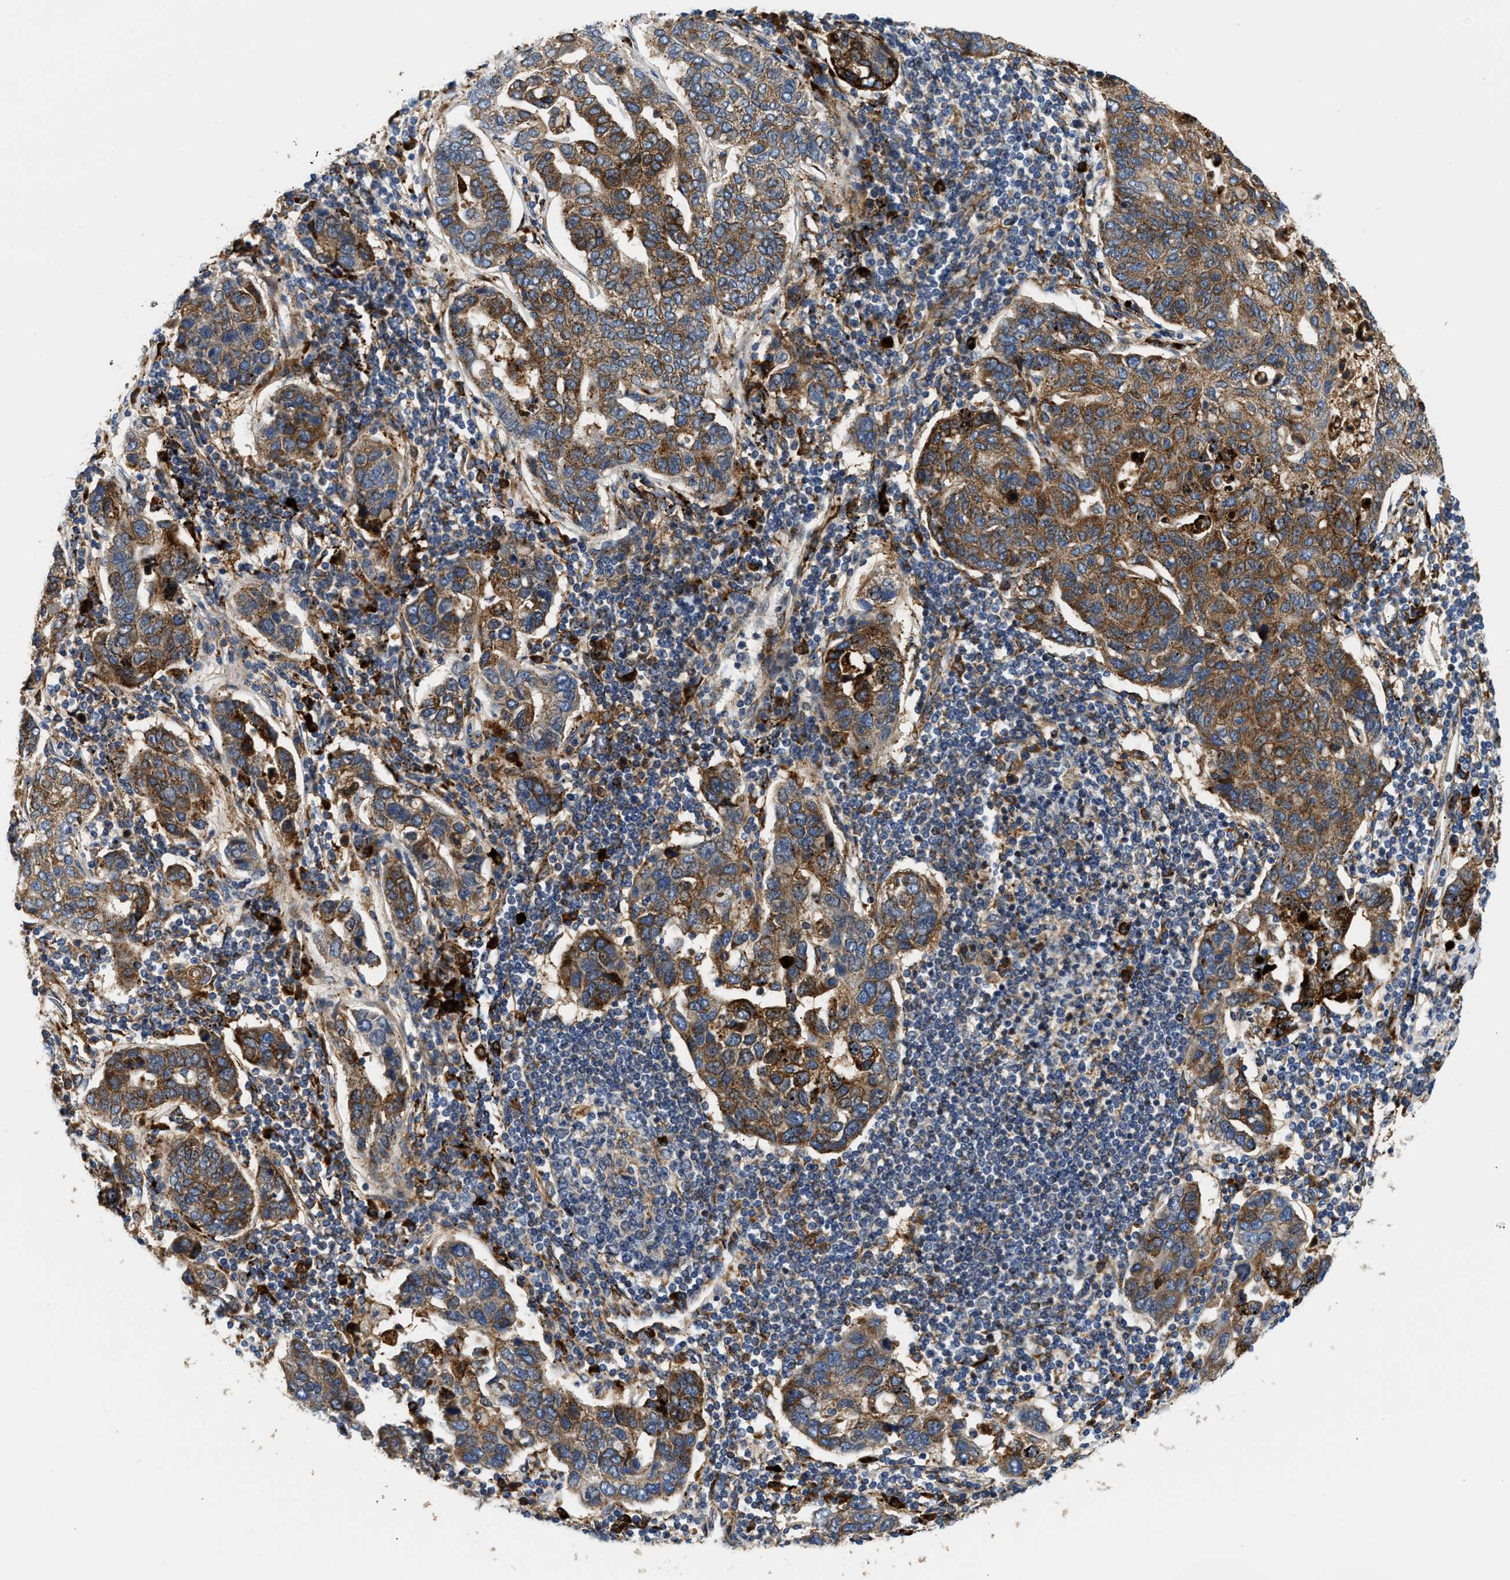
{"staining": {"intensity": "strong", "quantity": ">75%", "location": "cytoplasmic/membranous"}, "tissue": "pancreatic cancer", "cell_type": "Tumor cells", "image_type": "cancer", "snomed": [{"axis": "morphology", "description": "Adenocarcinoma, NOS"}, {"axis": "topography", "description": "Pancreas"}], "caption": "Adenocarcinoma (pancreatic) tissue displays strong cytoplasmic/membranous expression in about >75% of tumor cells", "gene": "AMZ1", "patient": {"sex": "female", "age": 61}}